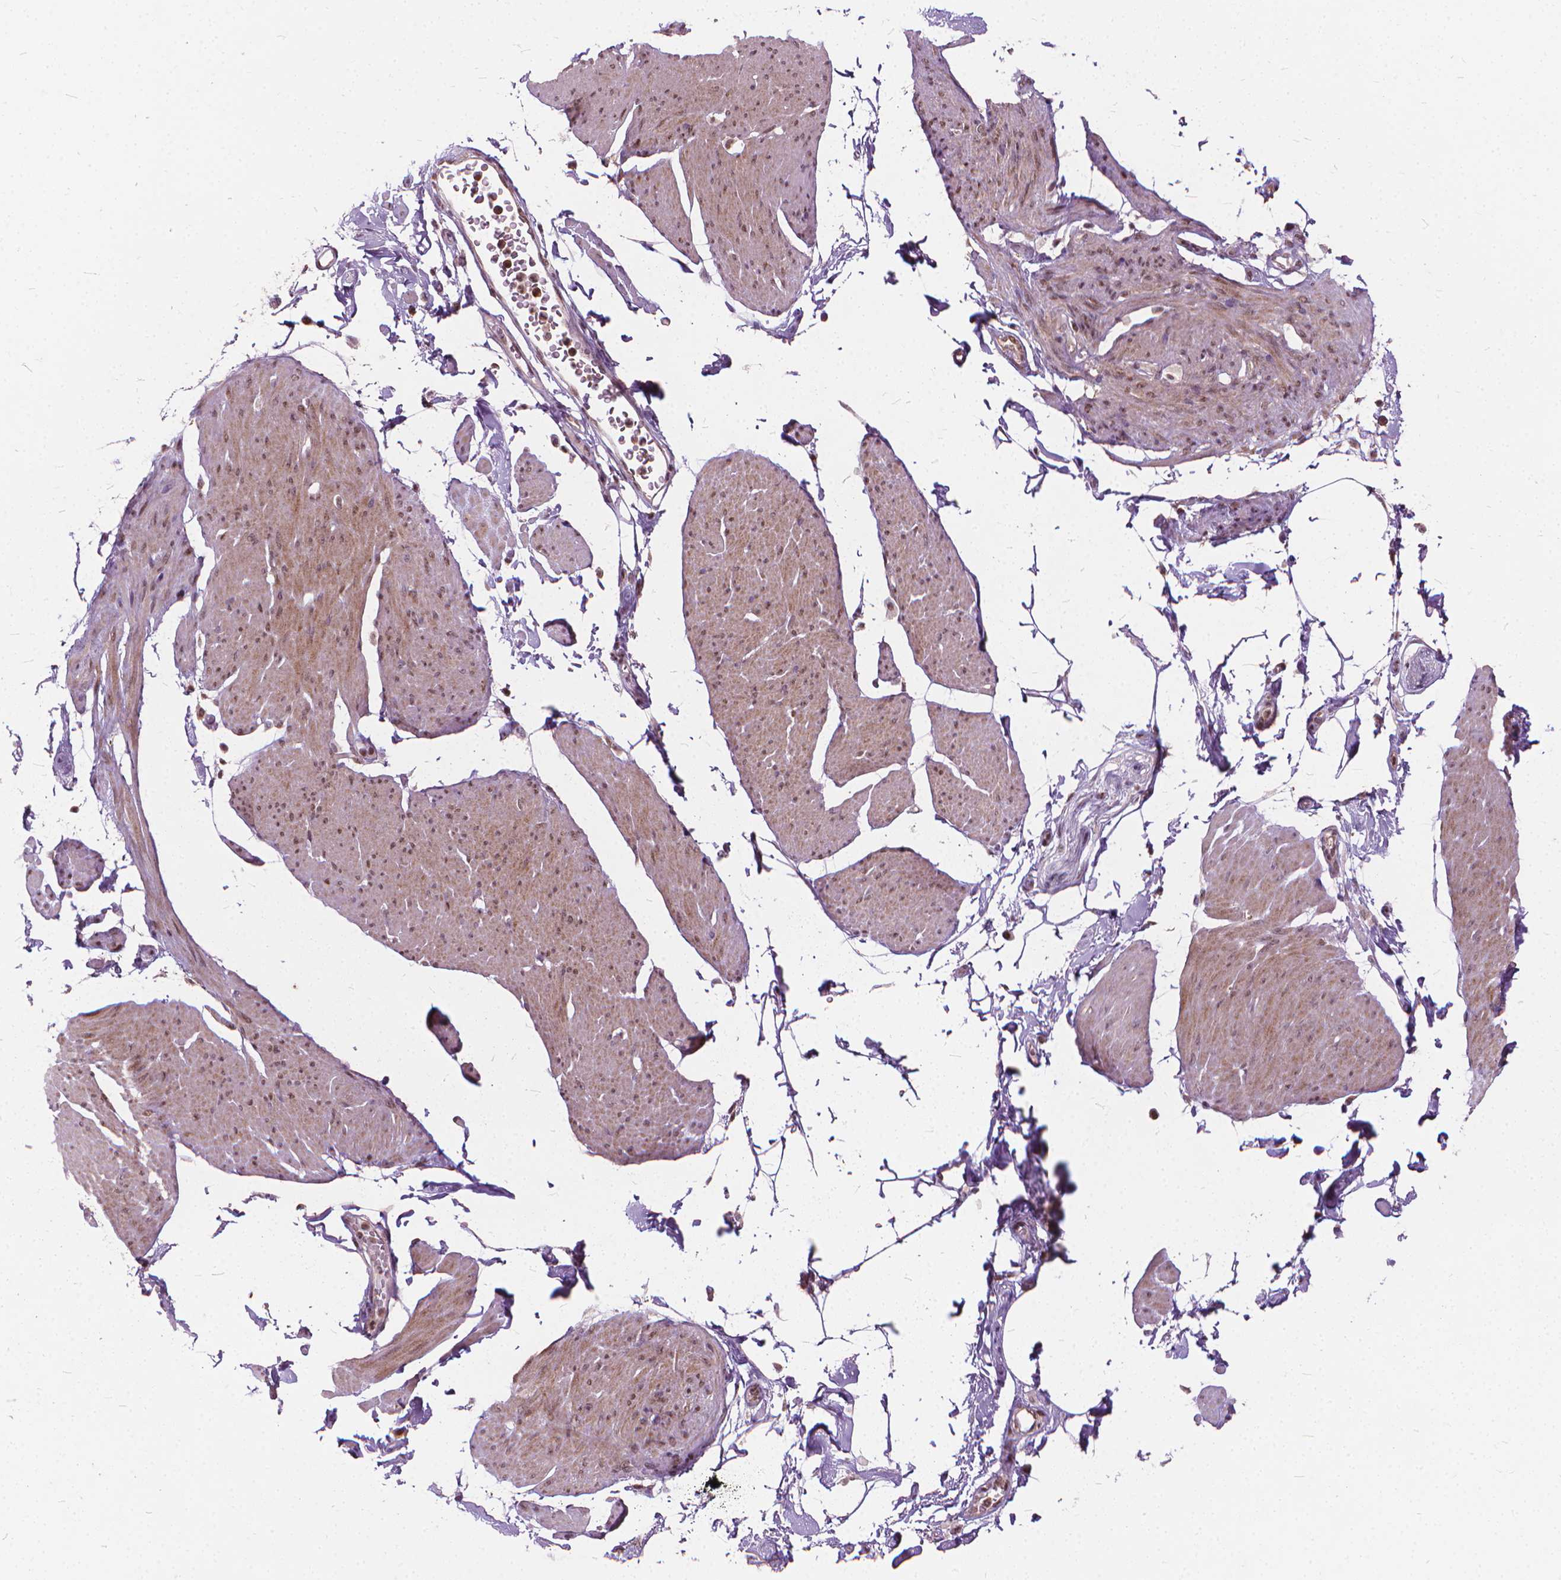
{"staining": {"intensity": "weak", "quantity": "<25%", "location": "cytoplasmic/membranous,nuclear"}, "tissue": "smooth muscle", "cell_type": "Smooth muscle cells", "image_type": "normal", "snomed": [{"axis": "morphology", "description": "Normal tissue, NOS"}, {"axis": "topography", "description": "Adipose tissue"}, {"axis": "topography", "description": "Smooth muscle"}, {"axis": "topography", "description": "Peripheral nerve tissue"}], "caption": "A high-resolution micrograph shows IHC staining of normal smooth muscle, which displays no significant expression in smooth muscle cells.", "gene": "STAT5B", "patient": {"sex": "male", "age": 83}}